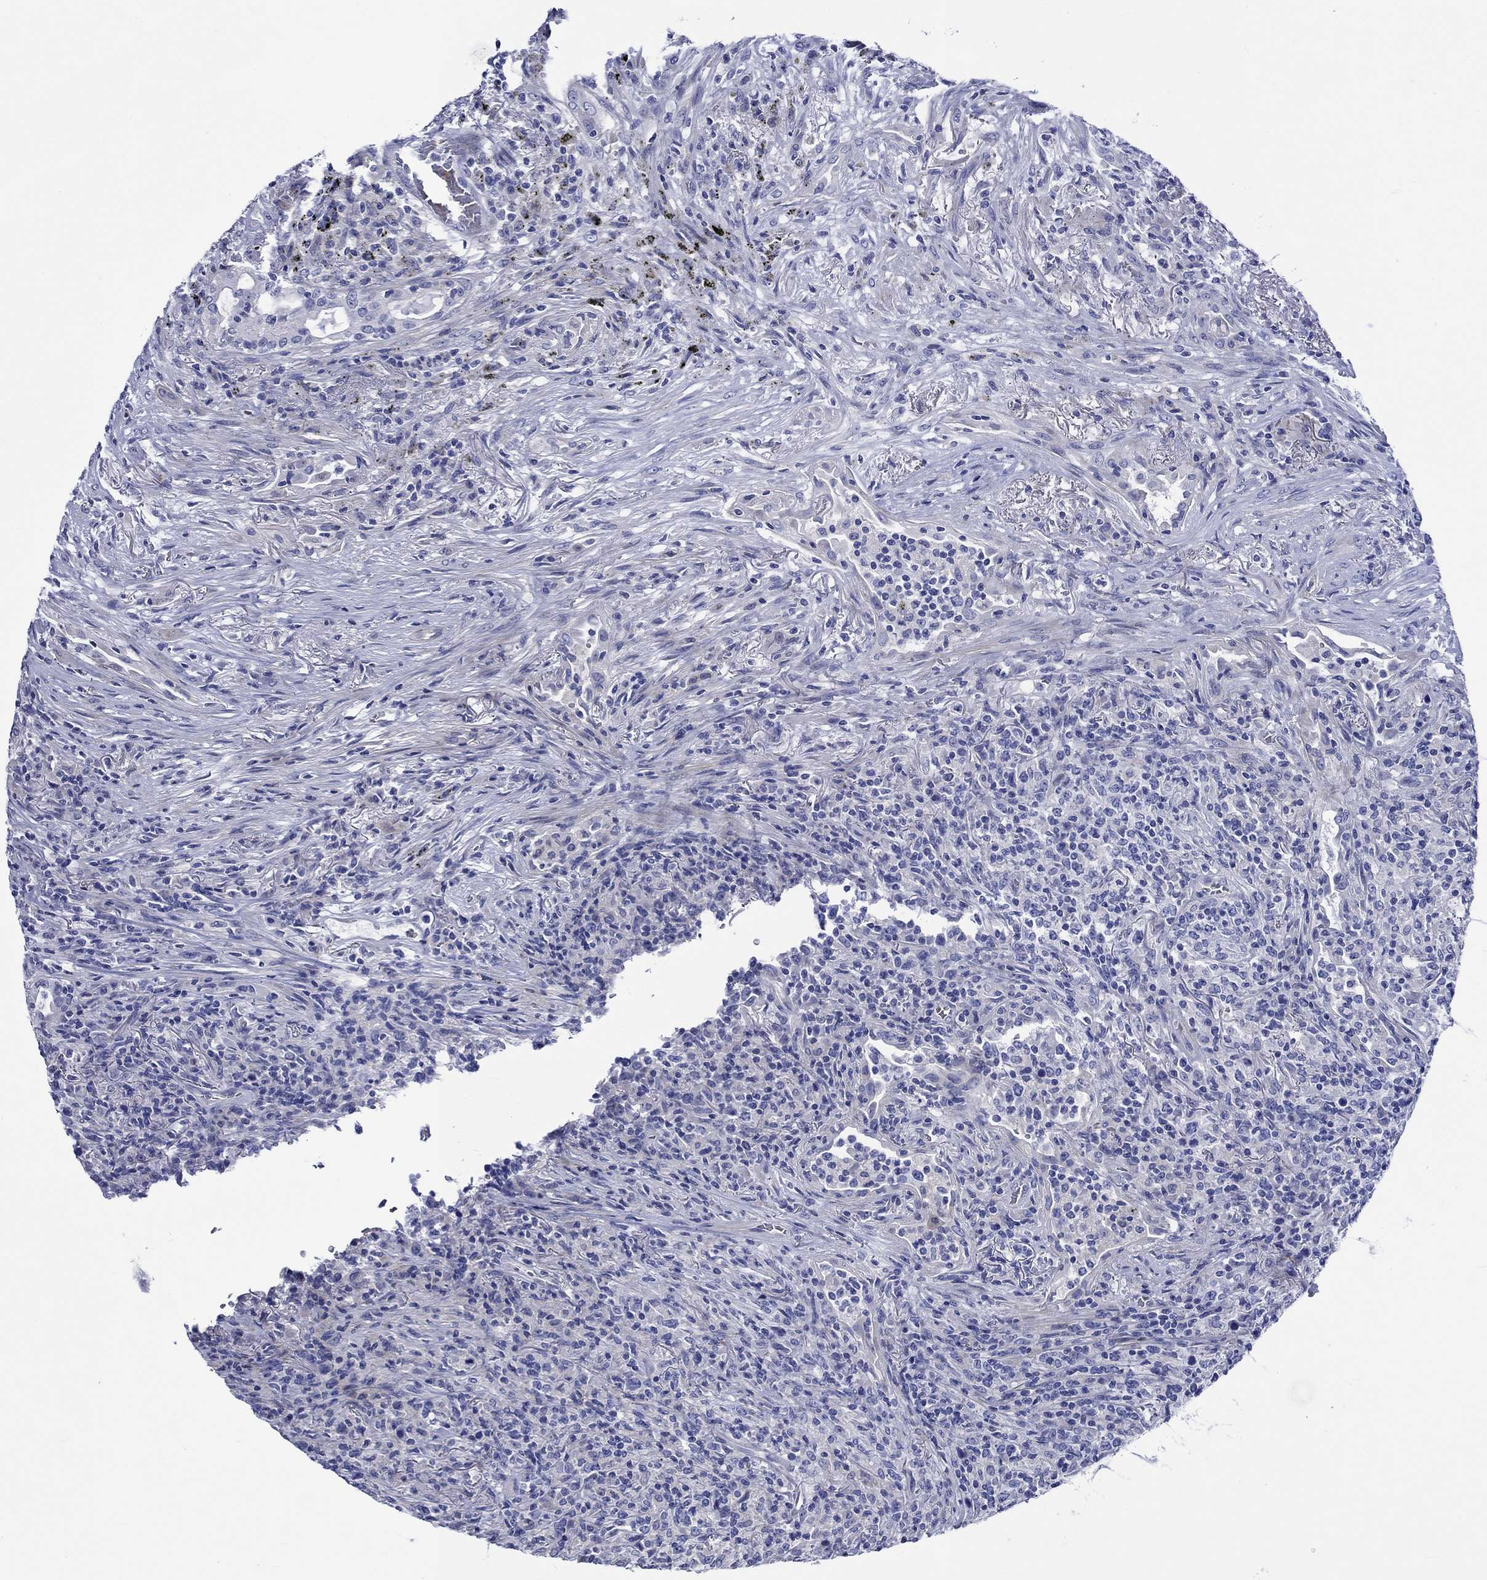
{"staining": {"intensity": "negative", "quantity": "none", "location": "none"}, "tissue": "lymphoma", "cell_type": "Tumor cells", "image_type": "cancer", "snomed": [{"axis": "morphology", "description": "Malignant lymphoma, non-Hodgkin's type, High grade"}, {"axis": "topography", "description": "Lung"}], "caption": "Tumor cells show no significant staining in malignant lymphoma, non-Hodgkin's type (high-grade).", "gene": "NRIP3", "patient": {"sex": "male", "age": 79}}